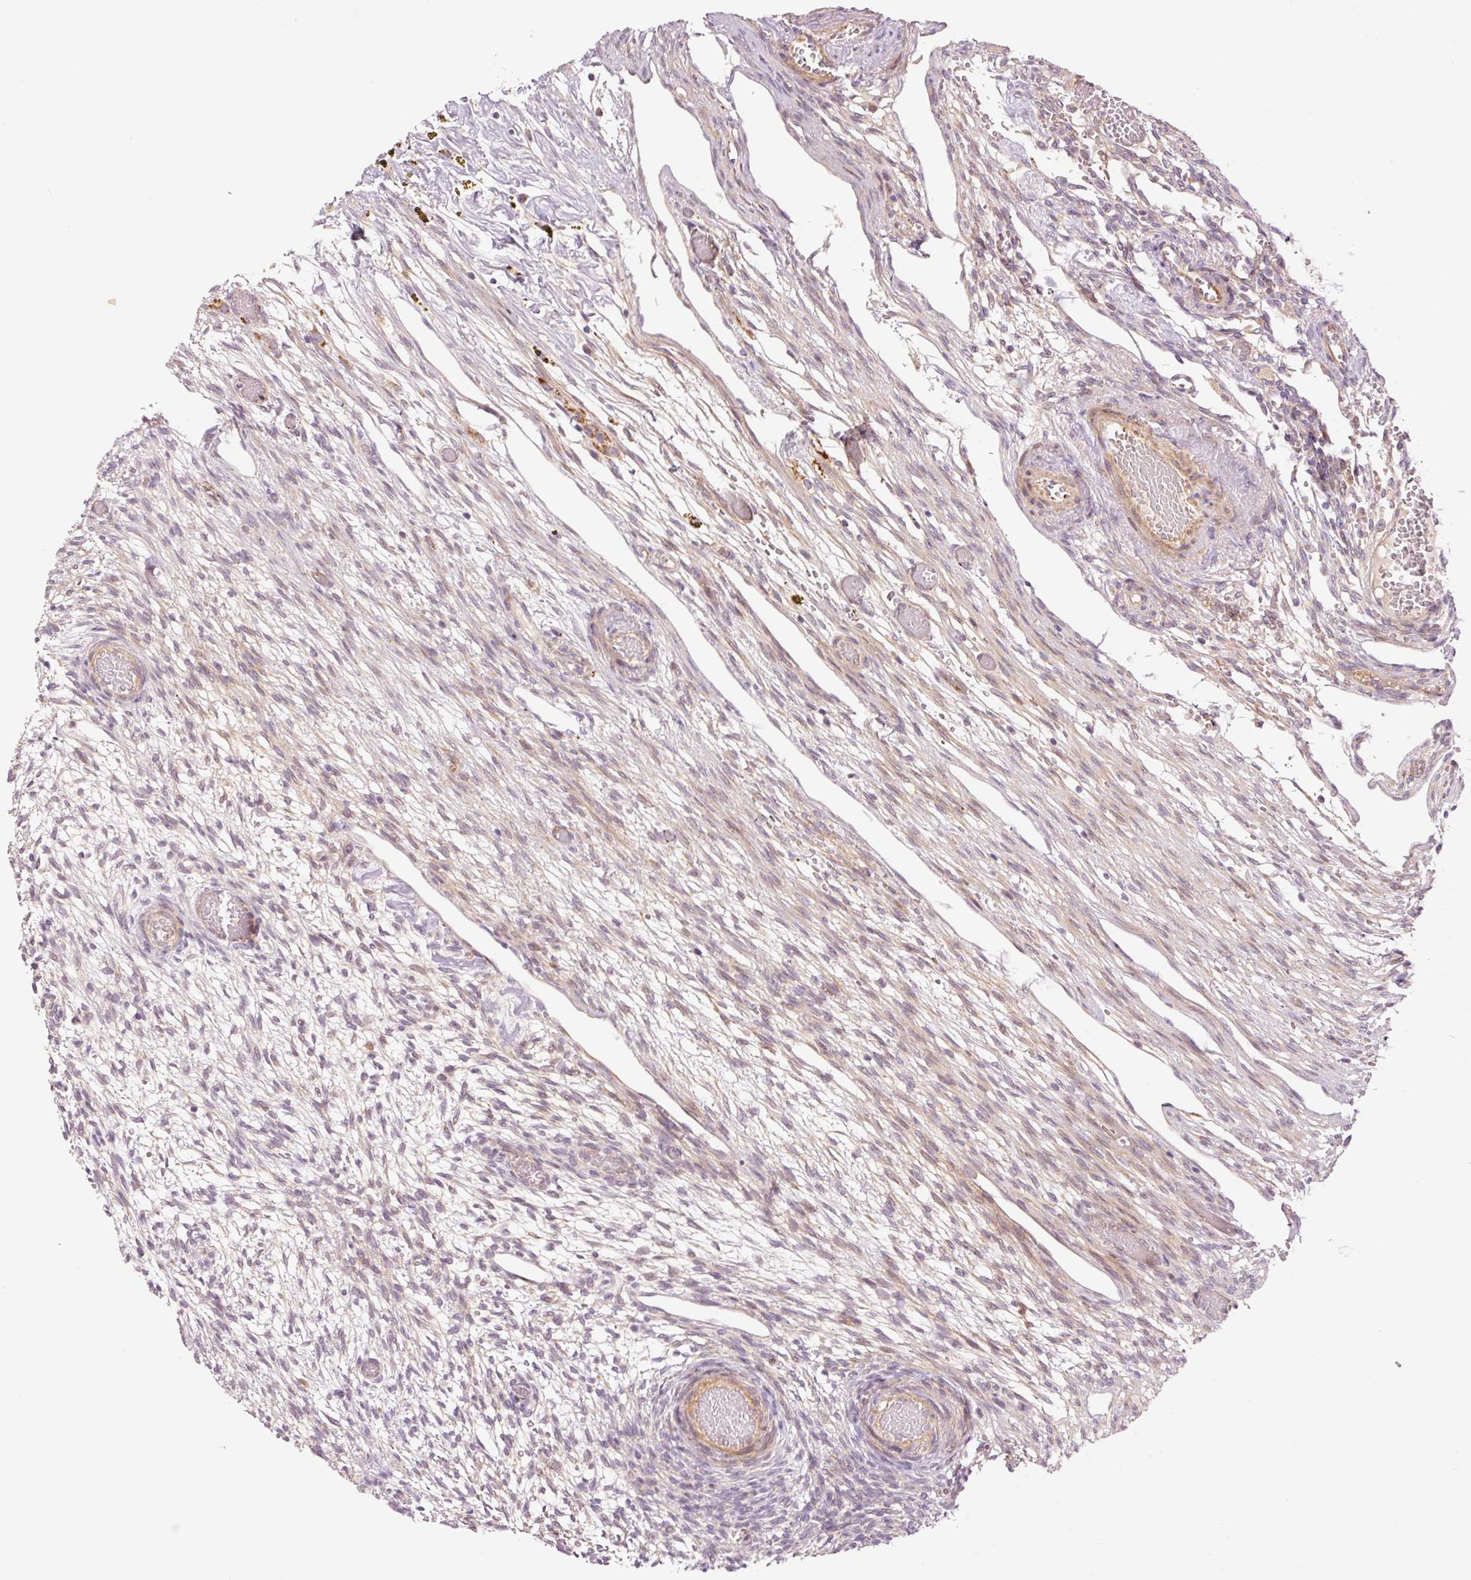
{"staining": {"intensity": "strong", "quantity": ">75%", "location": "cytoplasmic/membranous"}, "tissue": "ovary", "cell_type": "Follicle cells", "image_type": "normal", "snomed": [{"axis": "morphology", "description": "Normal tissue, NOS"}, {"axis": "topography", "description": "Ovary"}], "caption": "The immunohistochemical stain shows strong cytoplasmic/membranous positivity in follicle cells of benign ovary. (DAB (3,3'-diaminobenzidine) IHC with brightfield microscopy, high magnification).", "gene": "SLC29A3", "patient": {"sex": "female", "age": 67}}